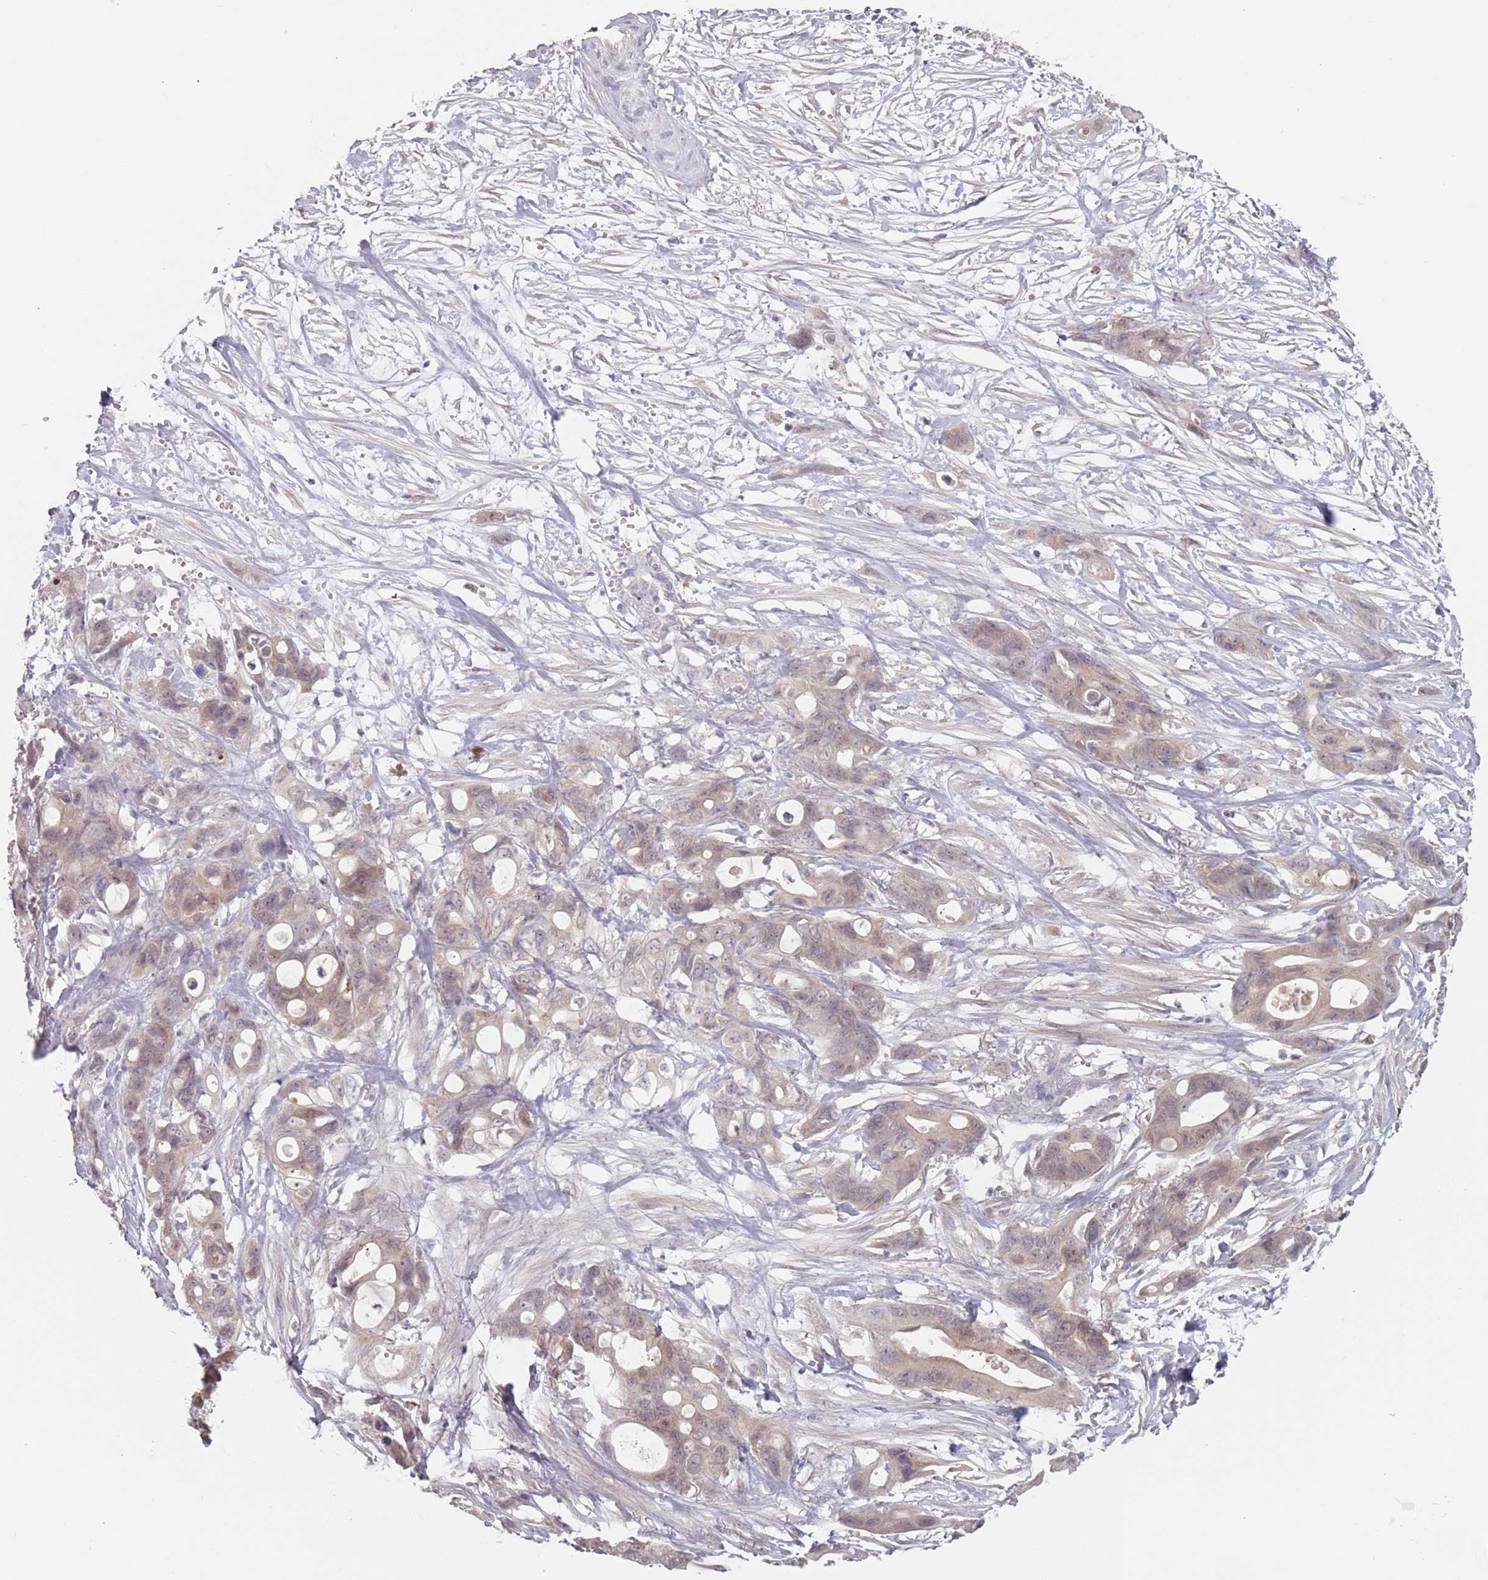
{"staining": {"intensity": "negative", "quantity": "none", "location": "none"}, "tissue": "ovarian cancer", "cell_type": "Tumor cells", "image_type": "cancer", "snomed": [{"axis": "morphology", "description": "Cystadenocarcinoma, mucinous, NOS"}, {"axis": "topography", "description": "Ovary"}], "caption": "Immunohistochemistry (IHC) image of neoplastic tissue: ovarian mucinous cystadenocarcinoma stained with DAB reveals no significant protein staining in tumor cells. (DAB (3,3'-diaminobenzidine) immunohistochemistry, high magnification).", "gene": "NAXE", "patient": {"sex": "female", "age": 70}}